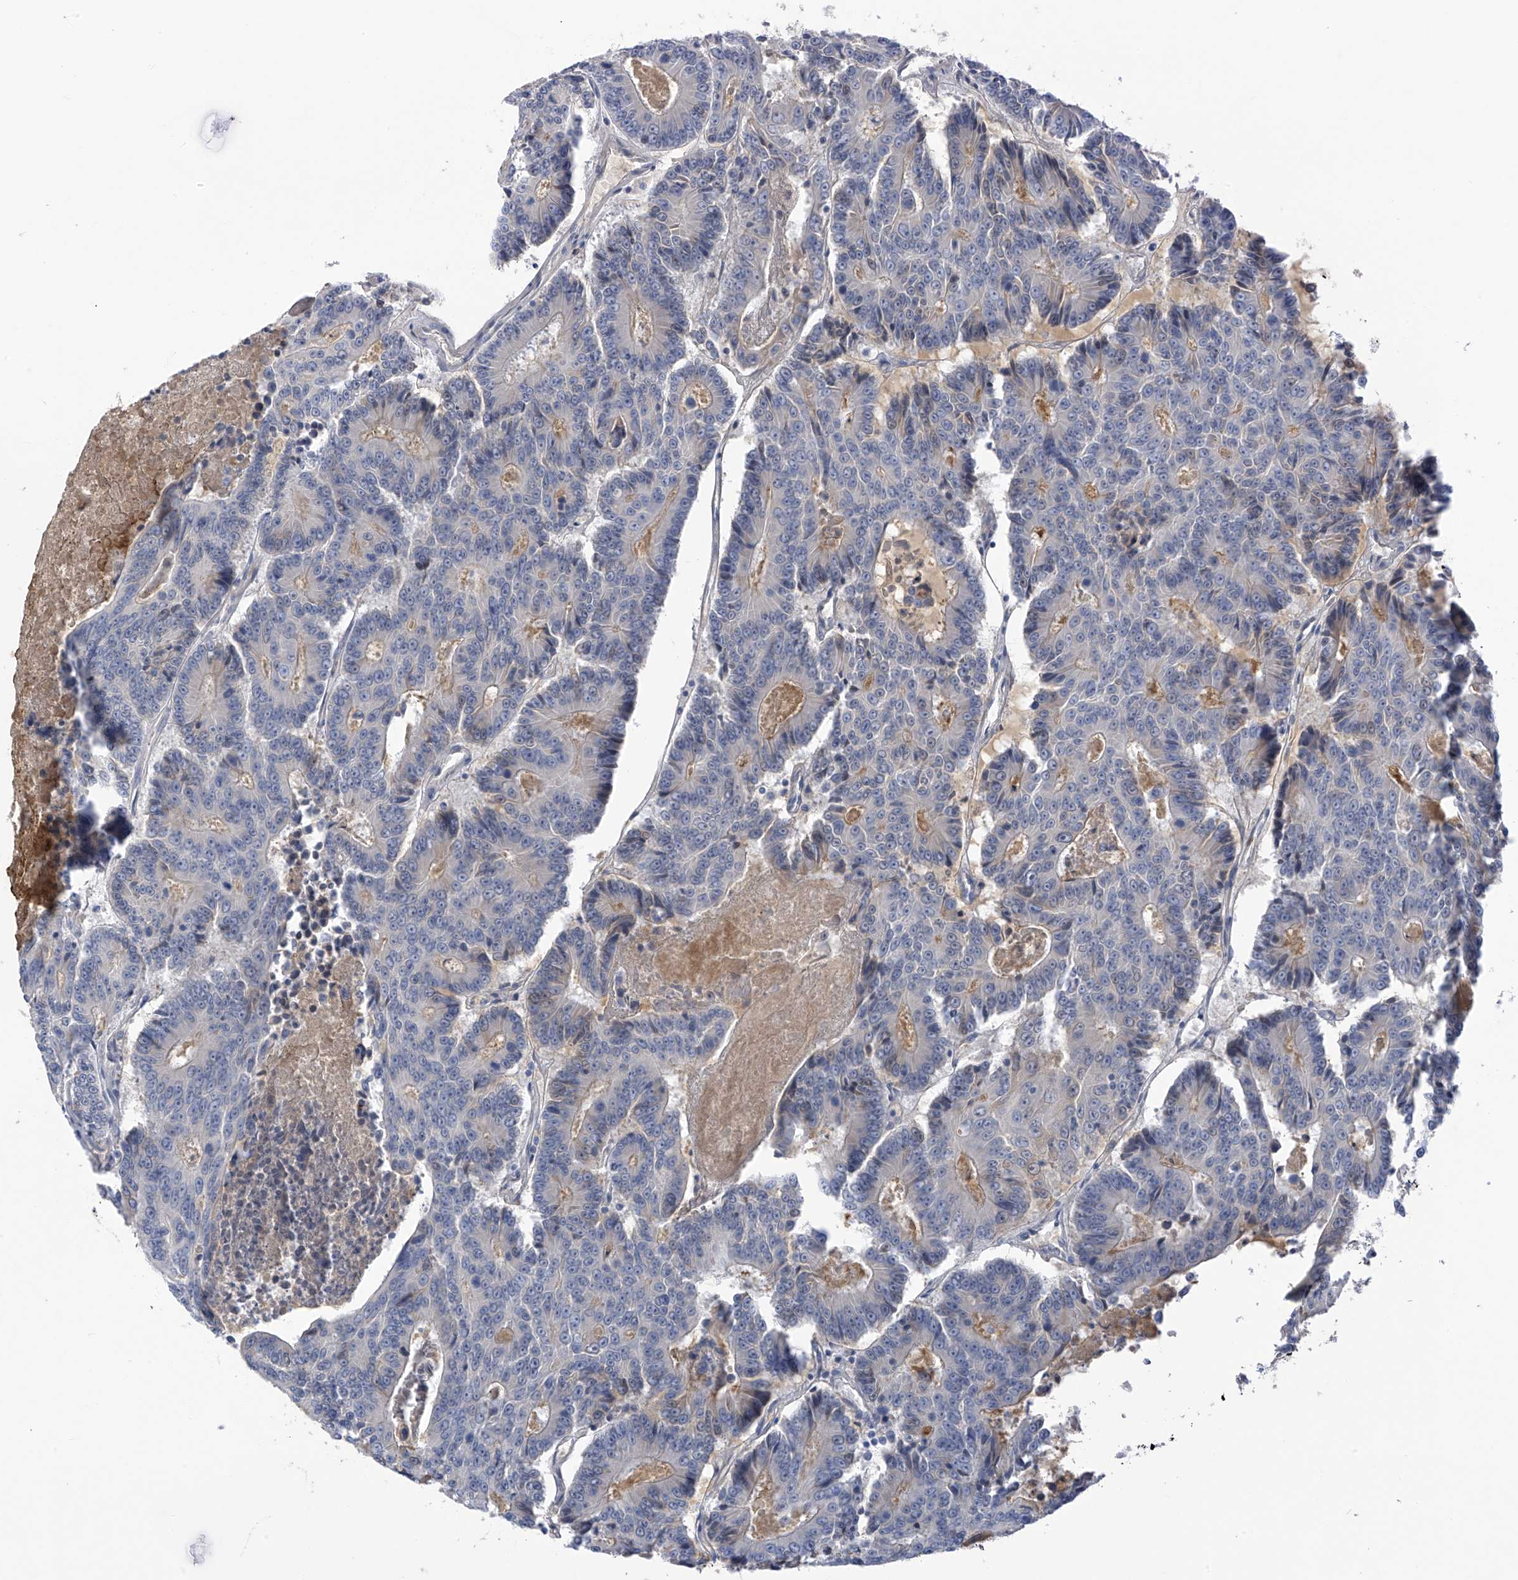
{"staining": {"intensity": "negative", "quantity": "none", "location": "none"}, "tissue": "colorectal cancer", "cell_type": "Tumor cells", "image_type": "cancer", "snomed": [{"axis": "morphology", "description": "Adenocarcinoma, NOS"}, {"axis": "topography", "description": "Colon"}], "caption": "Colorectal adenocarcinoma was stained to show a protein in brown. There is no significant positivity in tumor cells. Brightfield microscopy of immunohistochemistry stained with DAB (3,3'-diaminobenzidine) (brown) and hematoxylin (blue), captured at high magnification.", "gene": "SLCO4A1", "patient": {"sex": "male", "age": 83}}